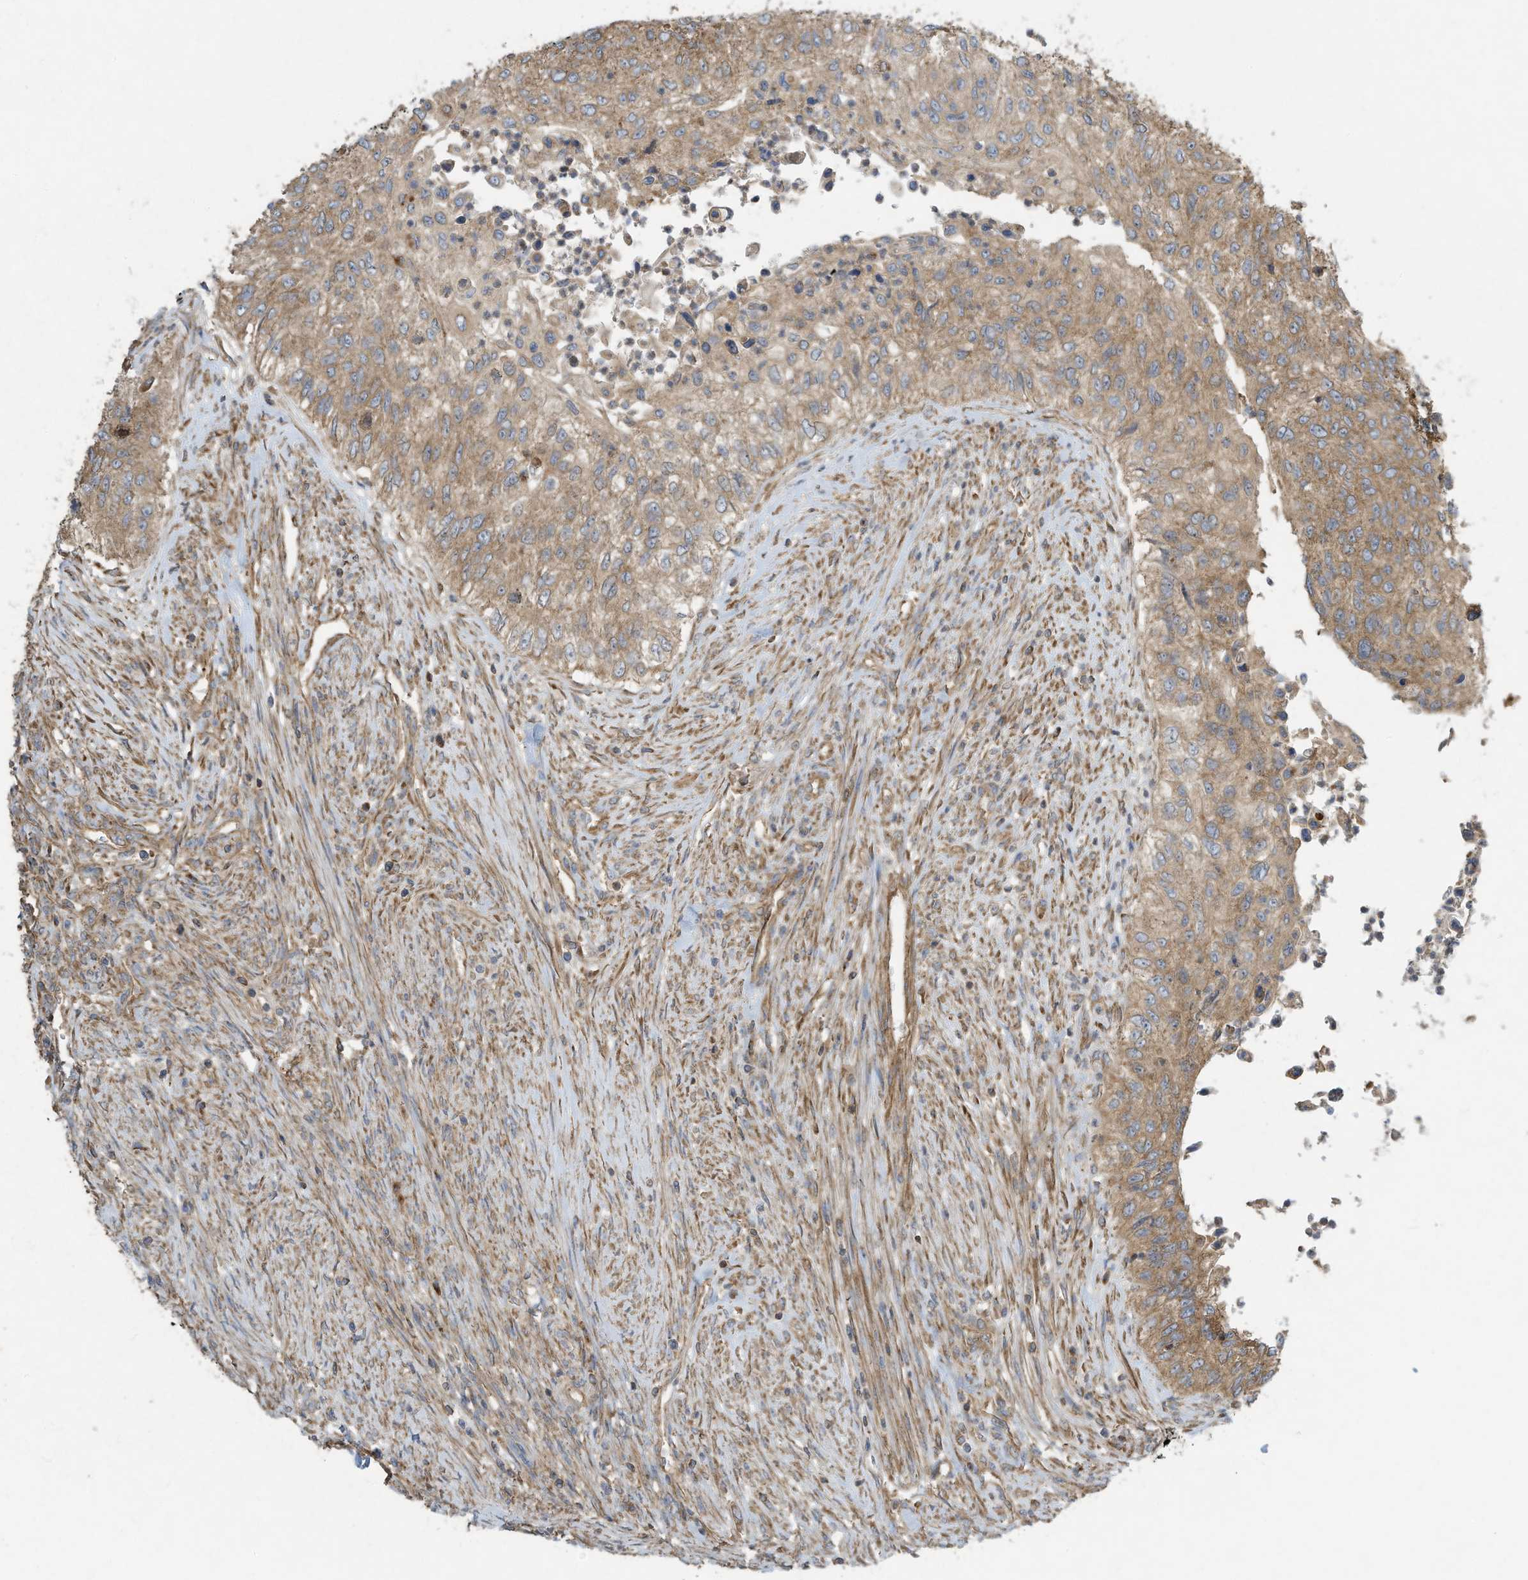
{"staining": {"intensity": "moderate", "quantity": ">75%", "location": "cytoplasmic/membranous"}, "tissue": "urothelial cancer", "cell_type": "Tumor cells", "image_type": "cancer", "snomed": [{"axis": "morphology", "description": "Urothelial carcinoma, High grade"}, {"axis": "topography", "description": "Urinary bladder"}], "caption": "The photomicrograph displays staining of high-grade urothelial carcinoma, revealing moderate cytoplasmic/membranous protein positivity (brown color) within tumor cells.", "gene": "SYNJ2", "patient": {"sex": "female", "age": 60}}